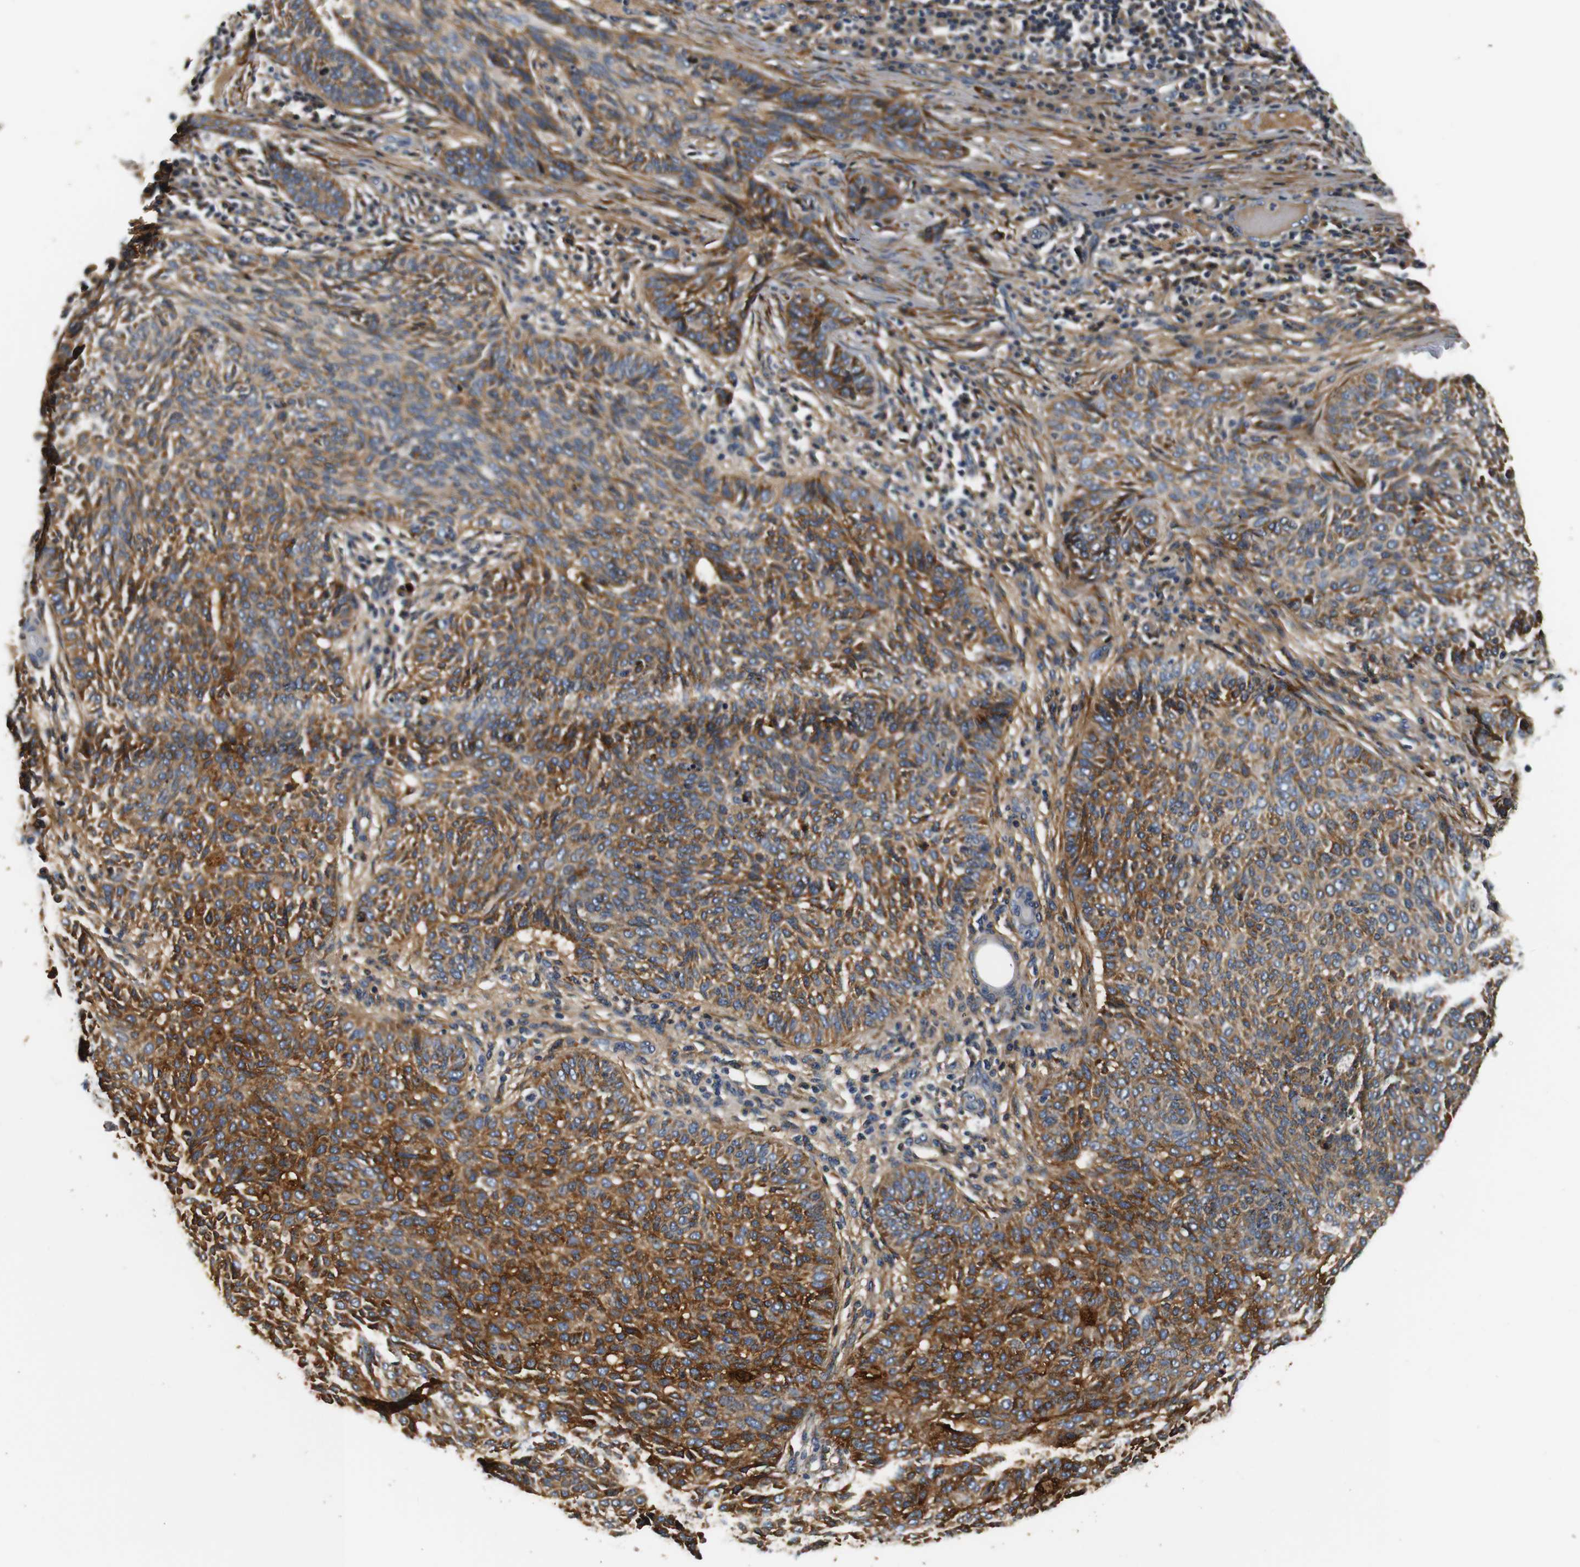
{"staining": {"intensity": "moderate", "quantity": ">75%", "location": "cytoplasmic/membranous"}, "tissue": "skin cancer", "cell_type": "Tumor cells", "image_type": "cancer", "snomed": [{"axis": "morphology", "description": "Basal cell carcinoma"}, {"axis": "topography", "description": "Skin"}], "caption": "A micrograph showing moderate cytoplasmic/membranous positivity in about >75% of tumor cells in skin cancer, as visualized by brown immunohistochemical staining.", "gene": "COL1A1", "patient": {"sex": "male", "age": 87}}